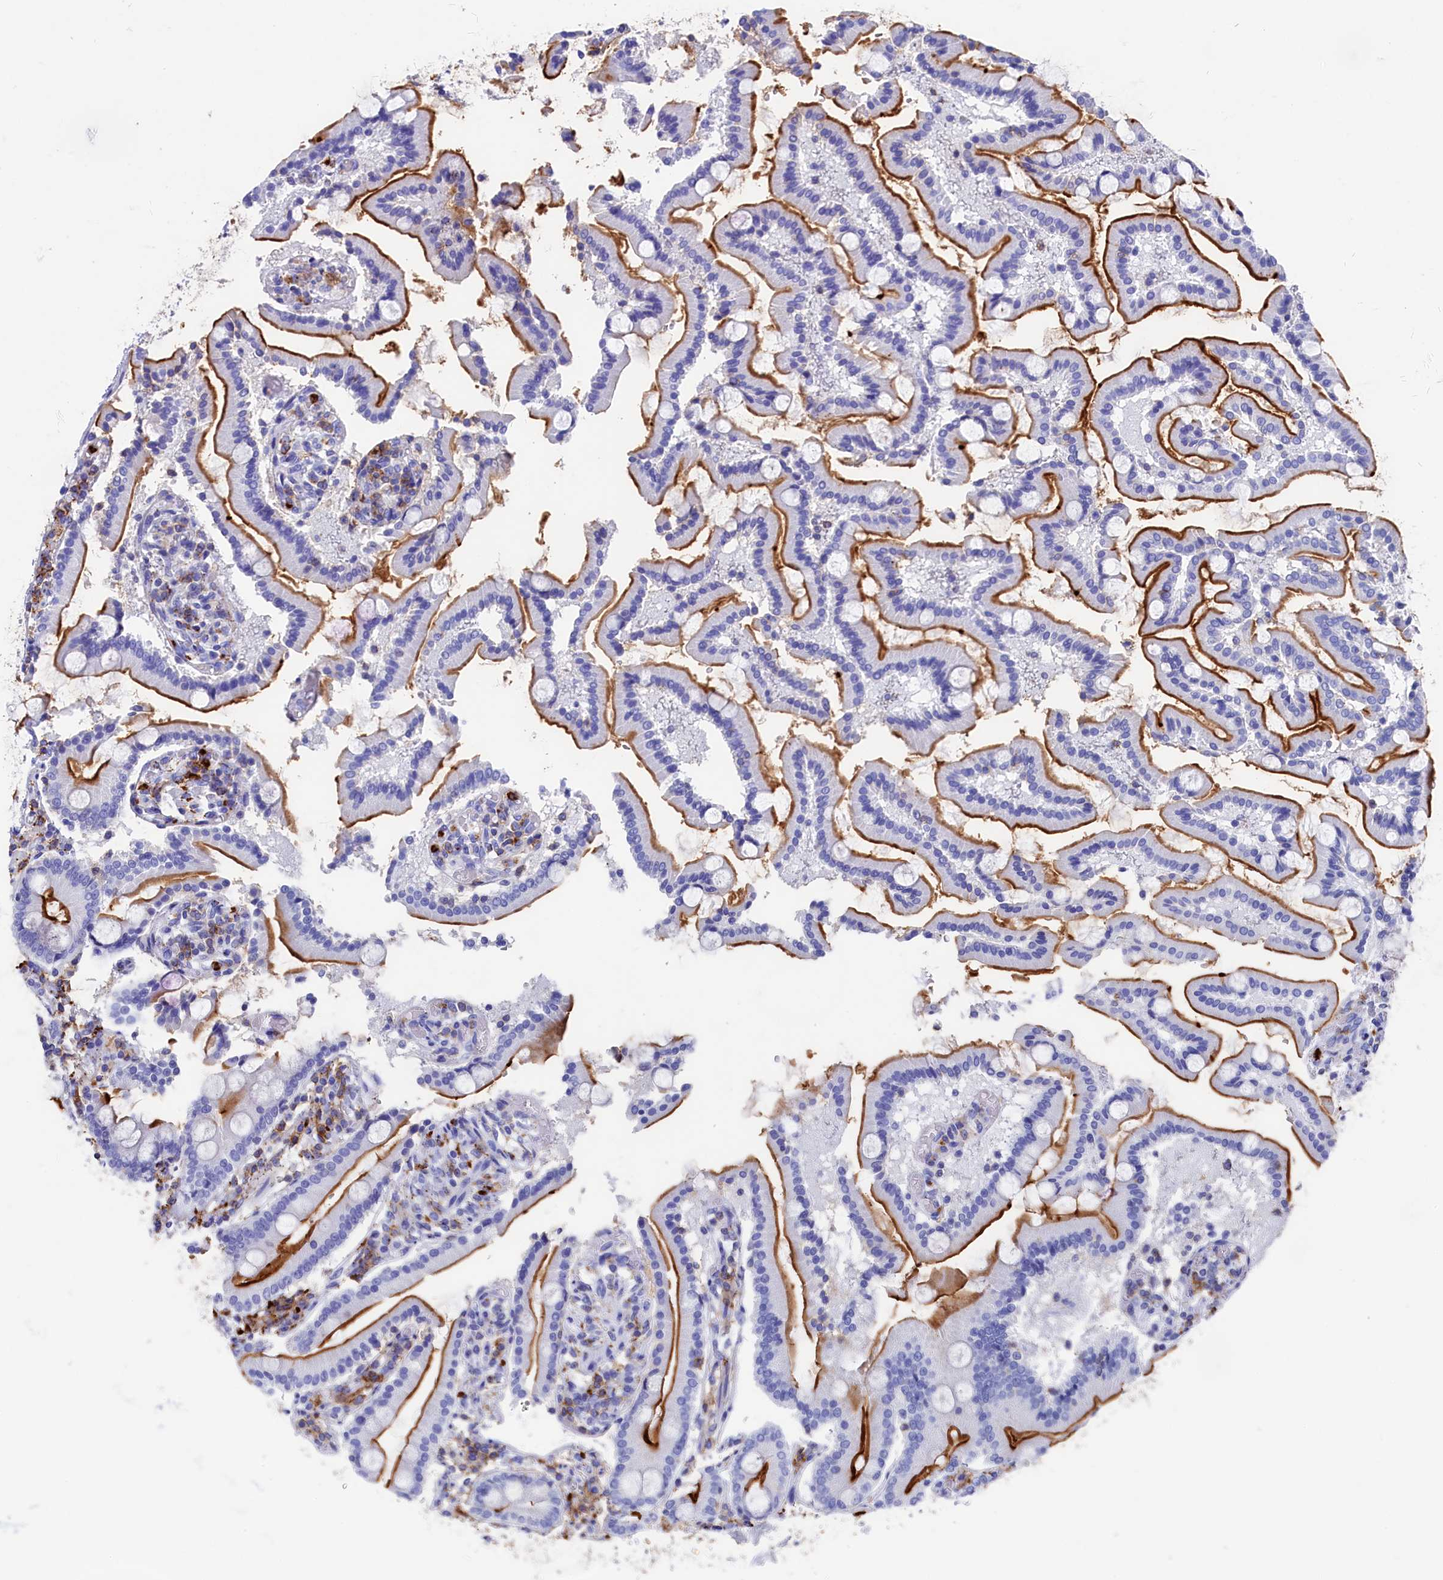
{"staining": {"intensity": "strong", "quantity": ">75%", "location": "cytoplasmic/membranous"}, "tissue": "duodenum", "cell_type": "Glandular cells", "image_type": "normal", "snomed": [{"axis": "morphology", "description": "Normal tissue, NOS"}, {"axis": "topography", "description": "Duodenum"}], "caption": "Protein analysis of benign duodenum displays strong cytoplasmic/membranous staining in about >75% of glandular cells.", "gene": "PLAC8", "patient": {"sex": "male", "age": 55}}